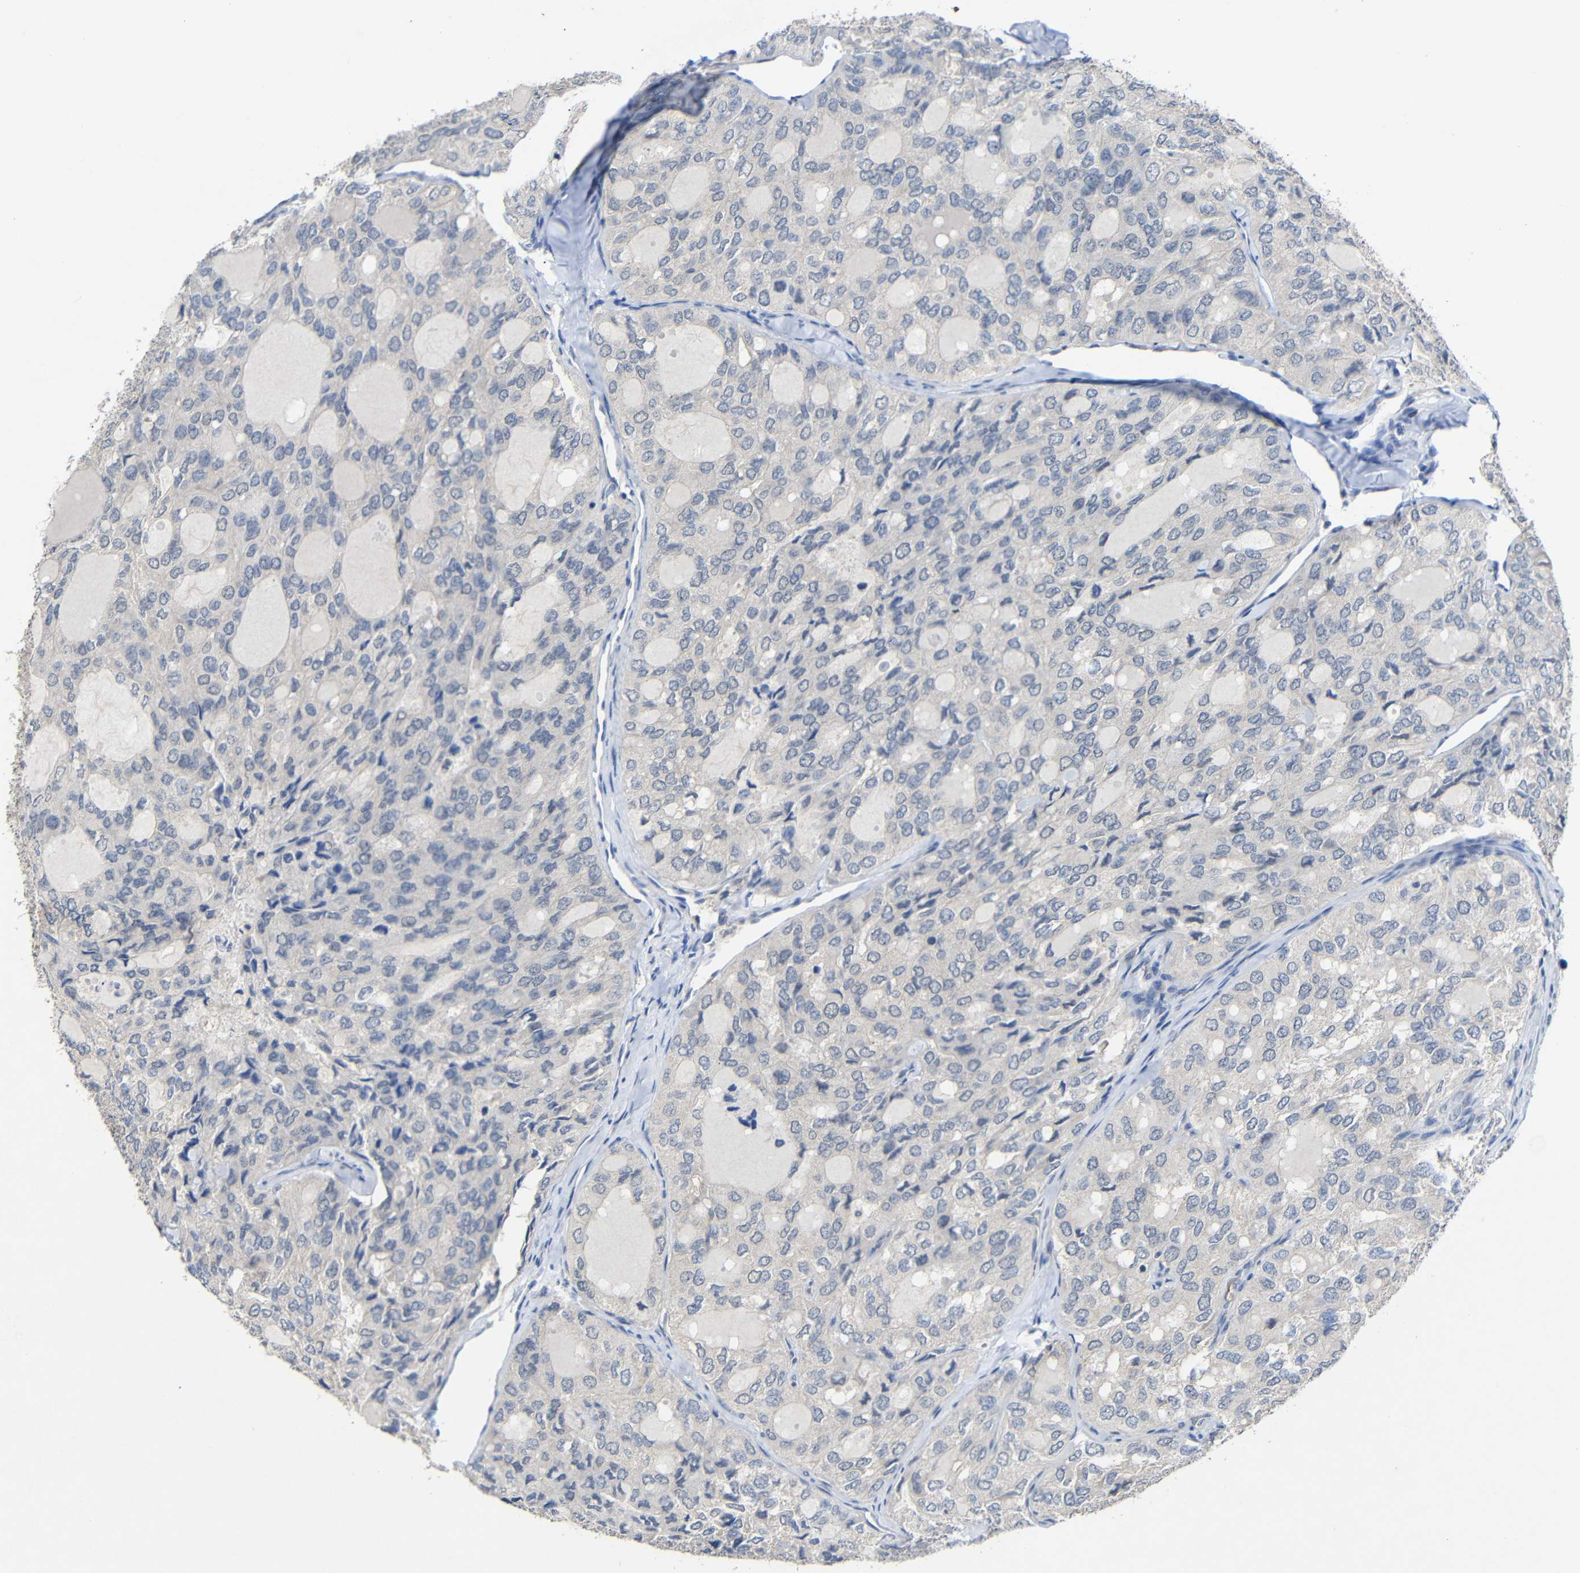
{"staining": {"intensity": "negative", "quantity": "none", "location": "none"}, "tissue": "thyroid cancer", "cell_type": "Tumor cells", "image_type": "cancer", "snomed": [{"axis": "morphology", "description": "Follicular adenoma carcinoma, NOS"}, {"axis": "topography", "description": "Thyroid gland"}], "caption": "Tumor cells are negative for brown protein staining in thyroid follicular adenoma carcinoma.", "gene": "HNF1A", "patient": {"sex": "male", "age": 75}}